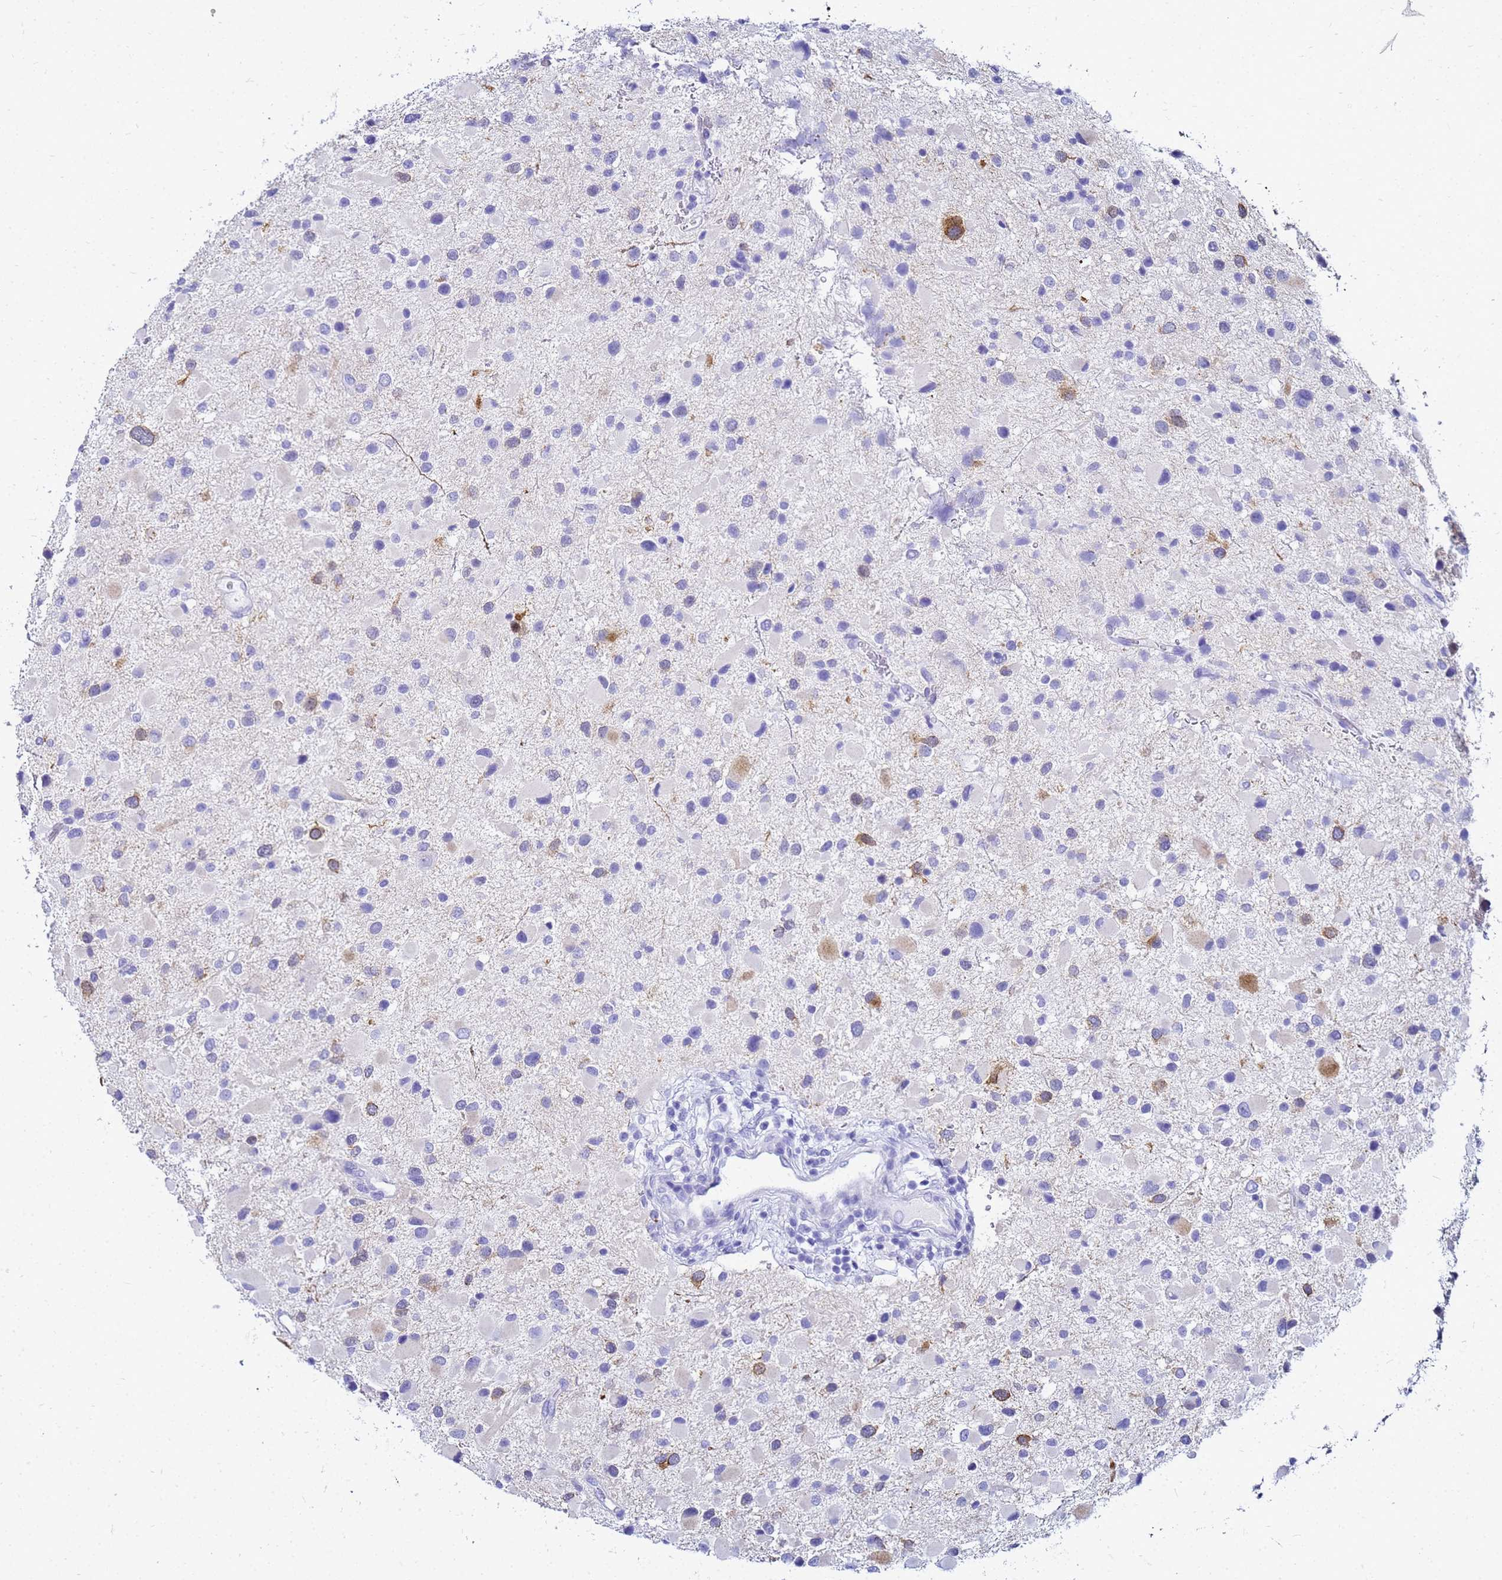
{"staining": {"intensity": "negative", "quantity": "none", "location": "none"}, "tissue": "glioma", "cell_type": "Tumor cells", "image_type": "cancer", "snomed": [{"axis": "morphology", "description": "Glioma, malignant, Low grade"}, {"axis": "topography", "description": "Brain"}], "caption": "Tumor cells are negative for brown protein staining in glioma.", "gene": "CKB", "patient": {"sex": "female", "age": 32}}